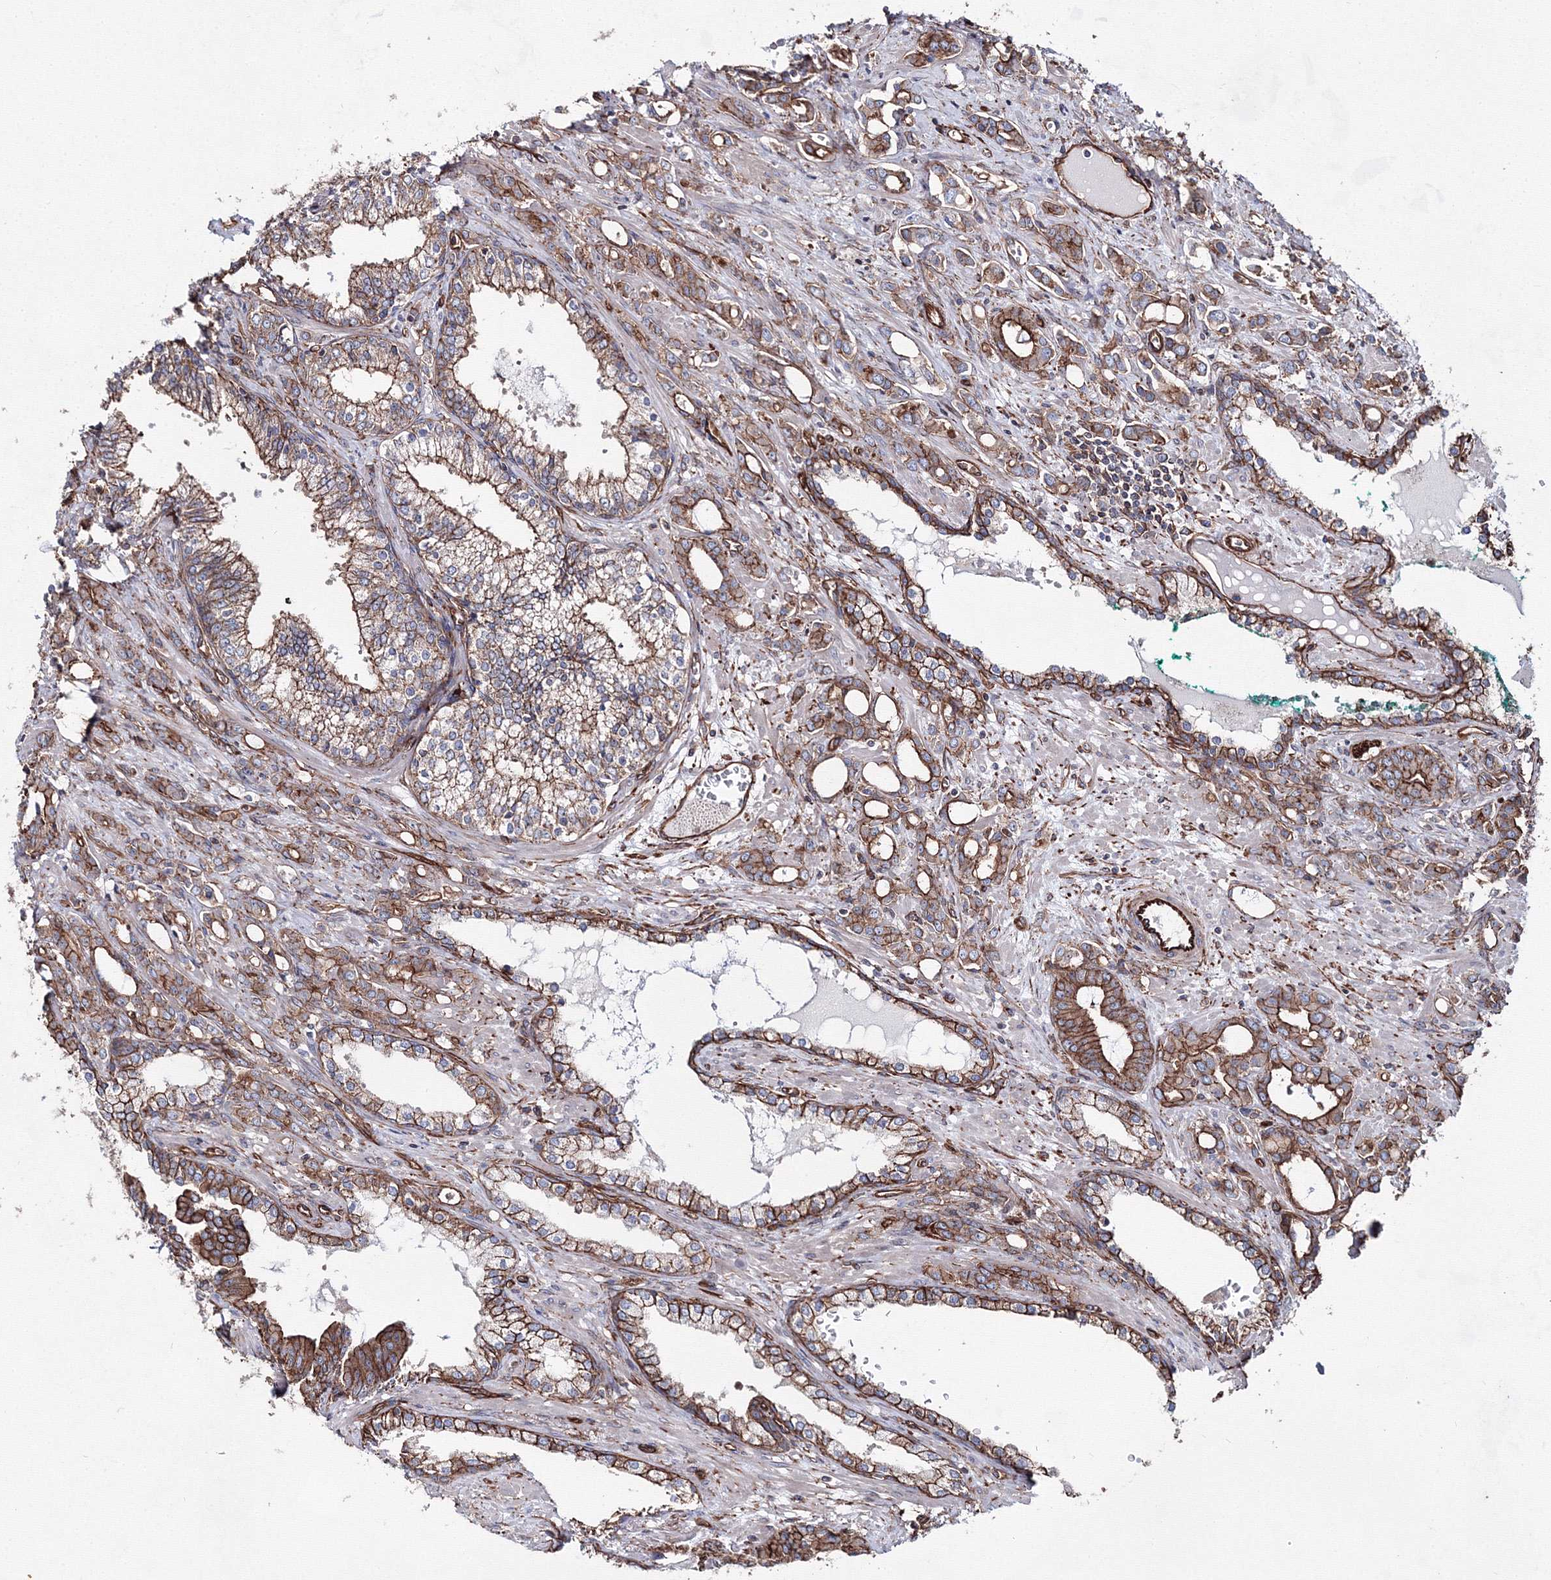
{"staining": {"intensity": "moderate", "quantity": ">75%", "location": "cytoplasmic/membranous"}, "tissue": "prostate cancer", "cell_type": "Tumor cells", "image_type": "cancer", "snomed": [{"axis": "morphology", "description": "Adenocarcinoma, High grade"}, {"axis": "topography", "description": "Prostate"}], "caption": "Prostate adenocarcinoma (high-grade) stained for a protein reveals moderate cytoplasmic/membranous positivity in tumor cells. (DAB IHC, brown staining for protein, blue staining for nuclei).", "gene": "ANKRD37", "patient": {"sex": "male", "age": 72}}